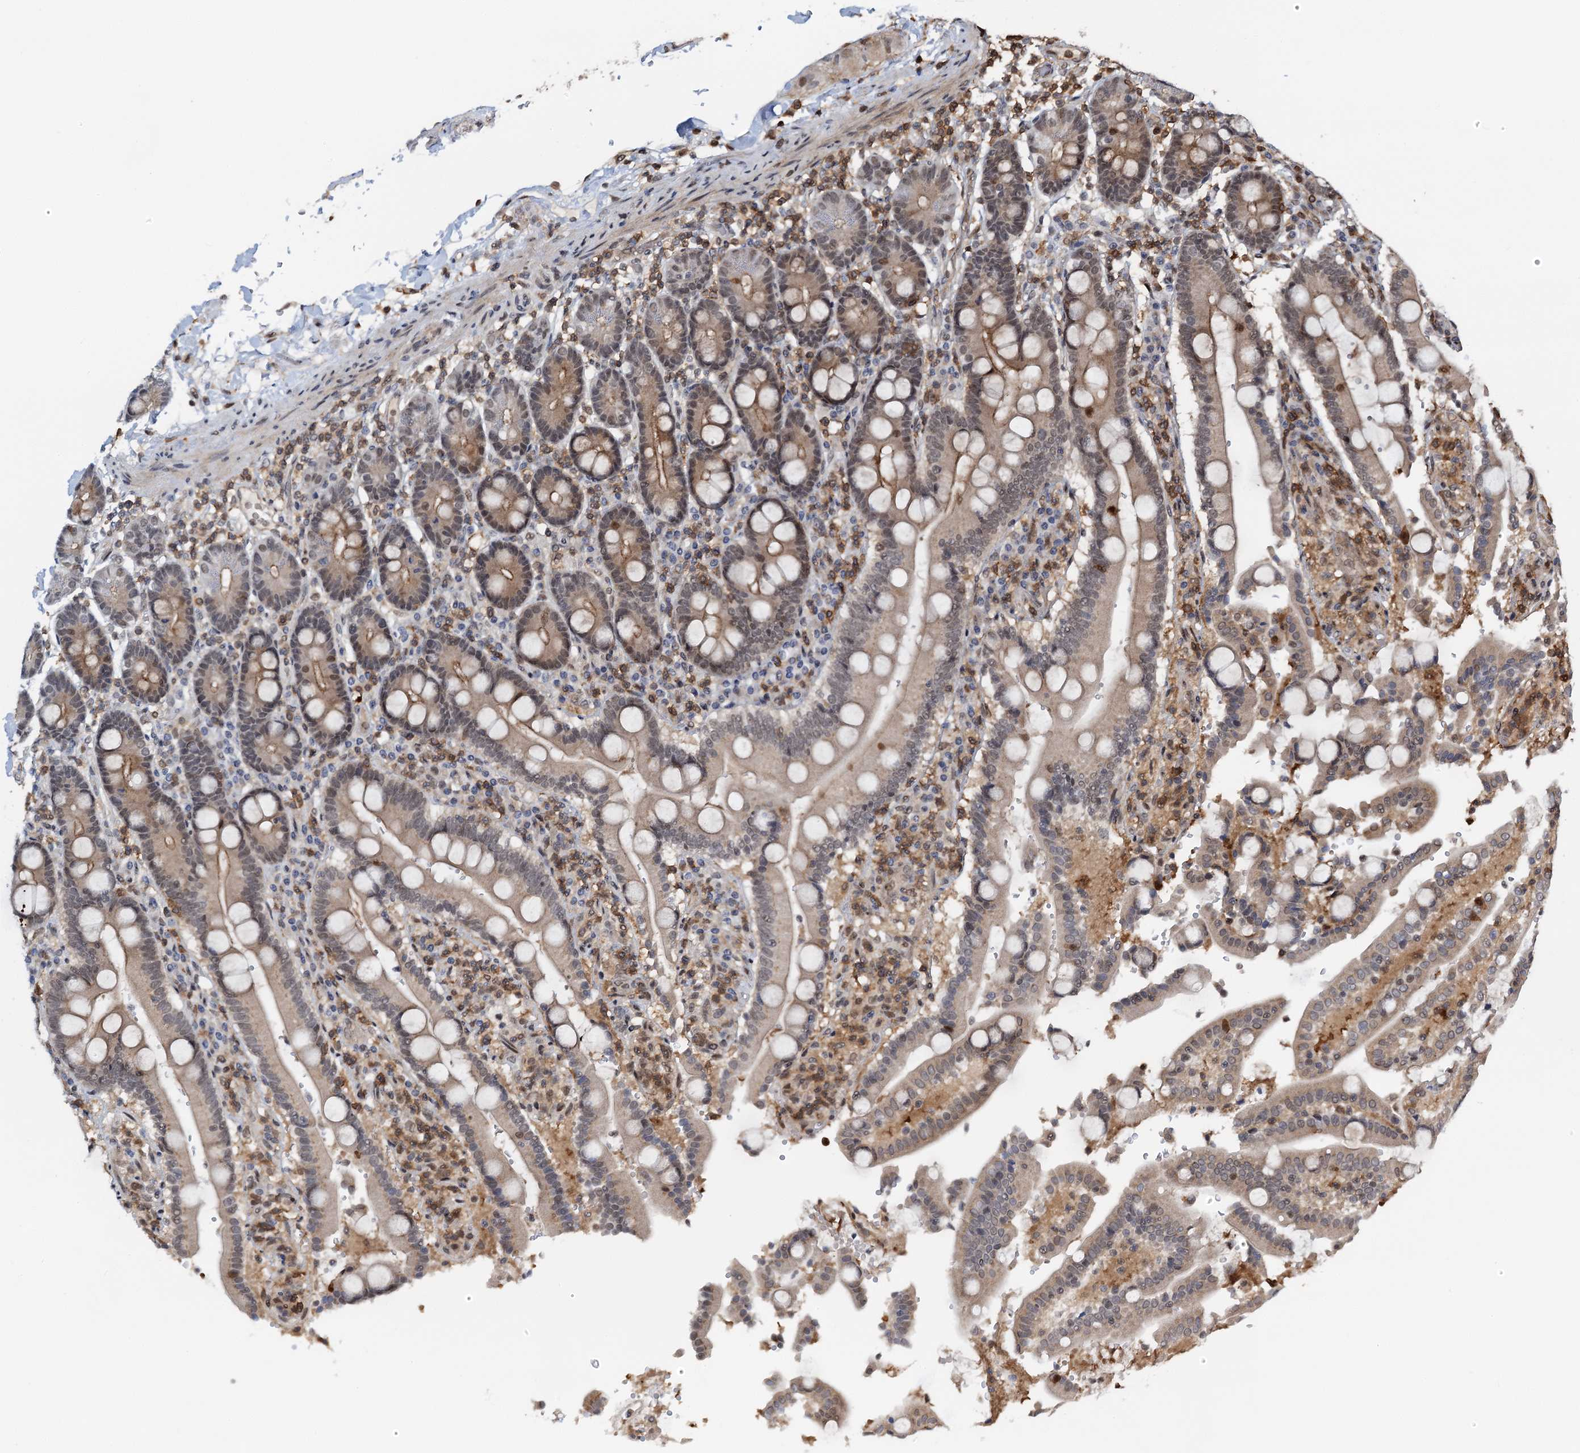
{"staining": {"intensity": "moderate", "quantity": "25%-75%", "location": "cytoplasmic/membranous,nuclear"}, "tissue": "duodenum", "cell_type": "Glandular cells", "image_type": "normal", "snomed": [{"axis": "morphology", "description": "Normal tissue, NOS"}, {"axis": "topography", "description": "Small intestine, NOS"}], "caption": "Protein analysis of unremarkable duodenum demonstrates moderate cytoplasmic/membranous,nuclear staining in approximately 25%-75% of glandular cells. (IHC, brightfield microscopy, high magnification).", "gene": "ZNF609", "patient": {"sex": "female", "age": 71}}